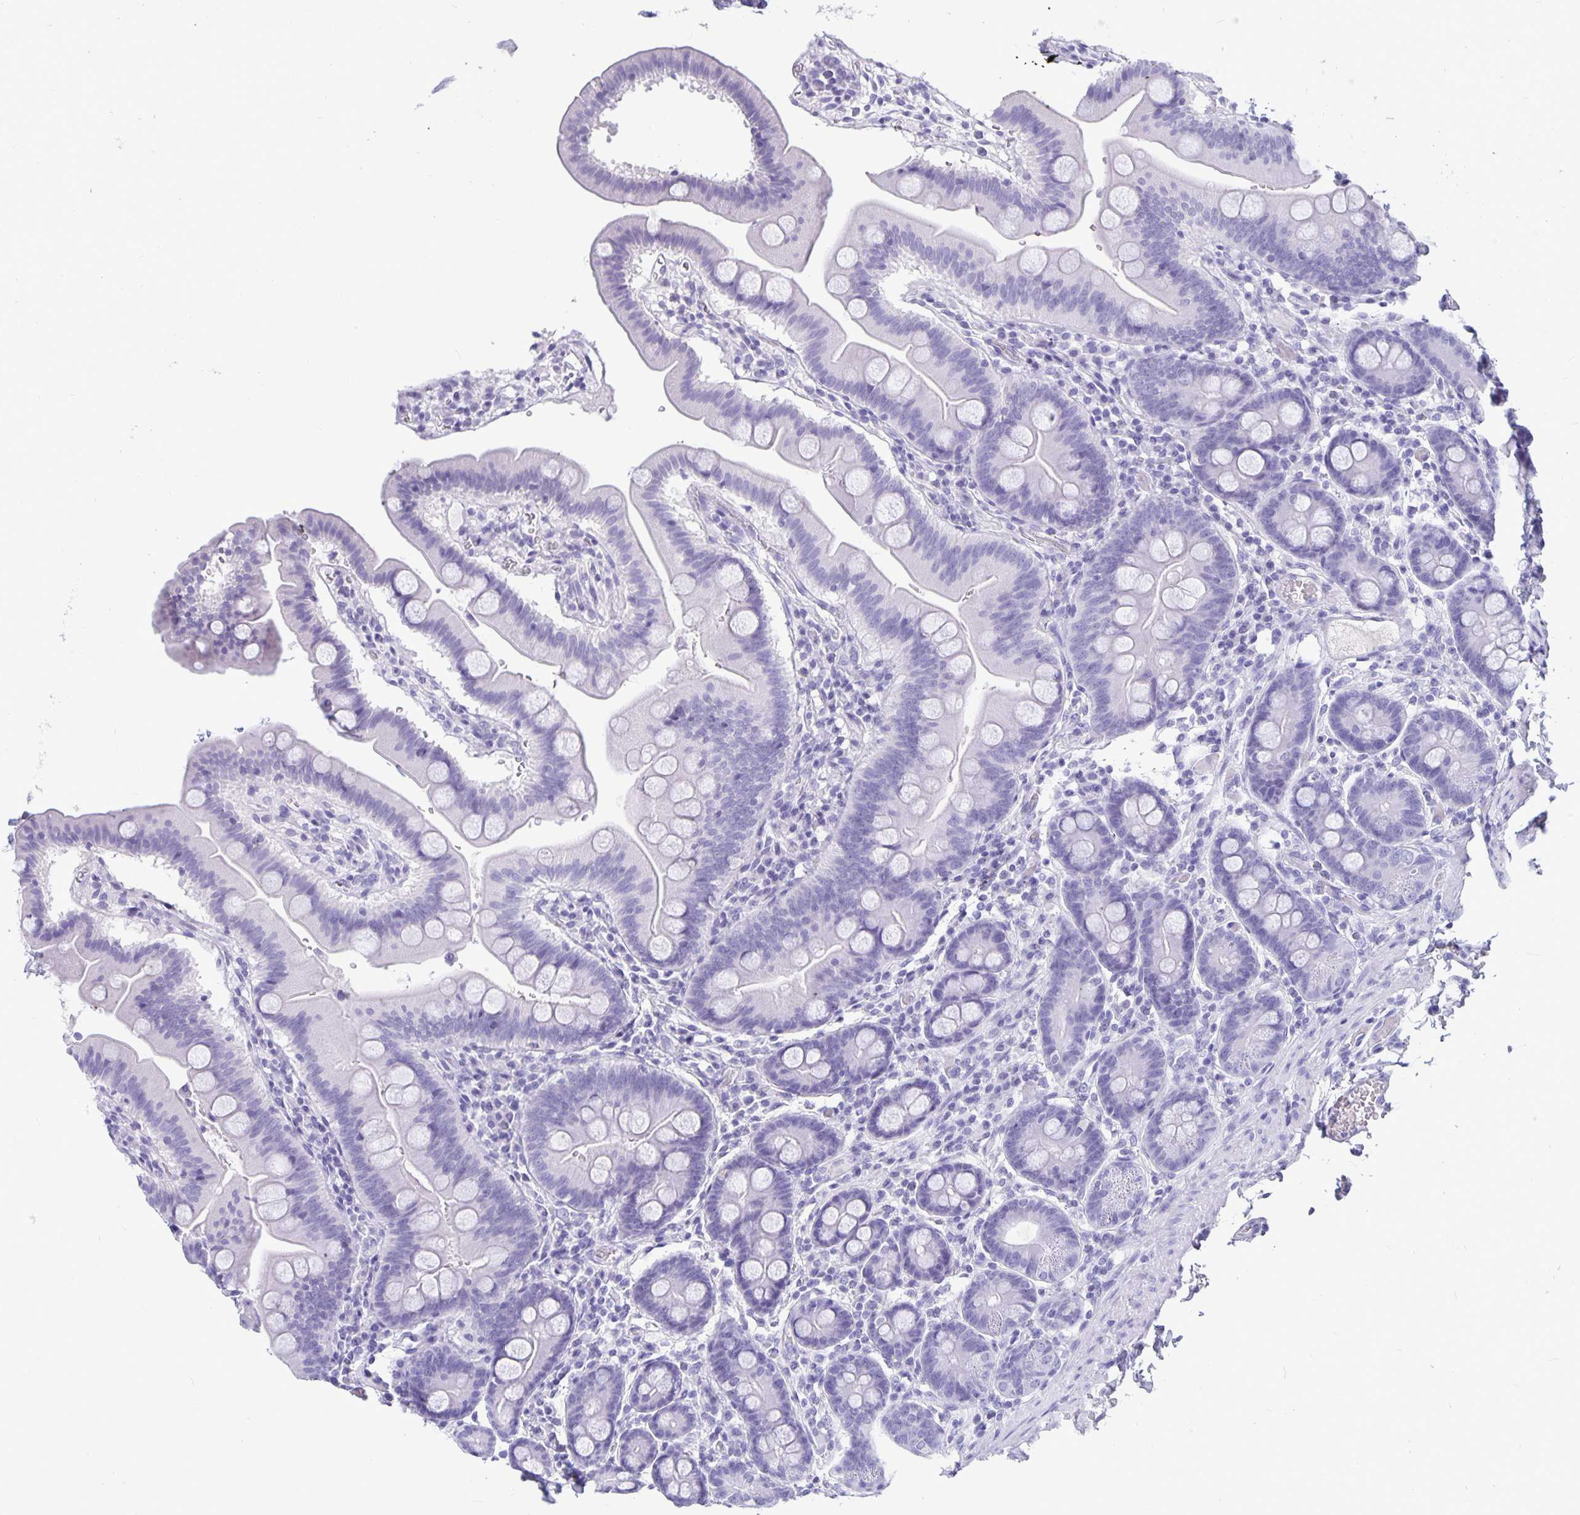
{"staining": {"intensity": "negative", "quantity": "none", "location": "none"}, "tissue": "duodenum", "cell_type": "Glandular cells", "image_type": "normal", "snomed": [{"axis": "morphology", "description": "Normal tissue, NOS"}, {"axis": "topography", "description": "Pancreas"}, {"axis": "topography", "description": "Duodenum"}], "caption": "This is an IHC micrograph of normal duodenum. There is no staining in glandular cells.", "gene": "BPIFA3", "patient": {"sex": "male", "age": 59}}